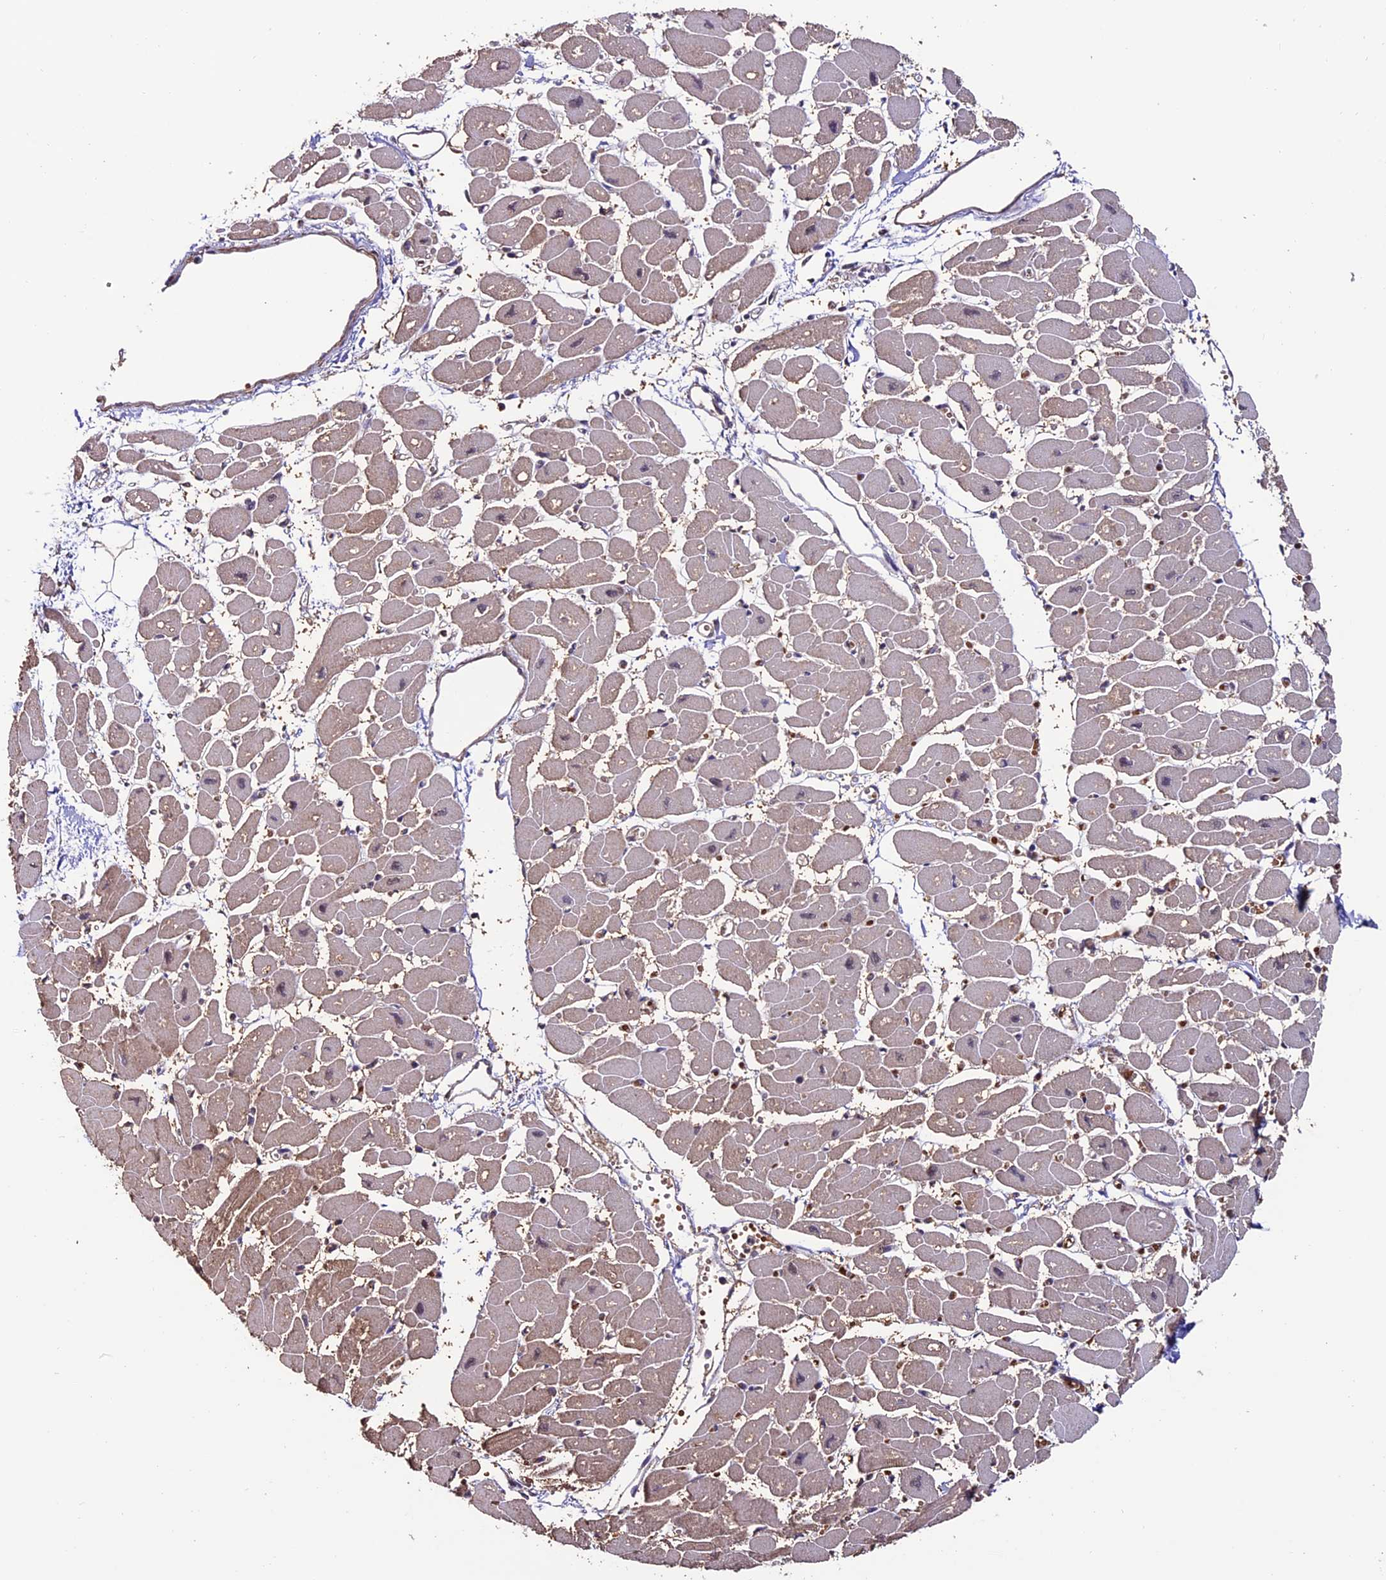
{"staining": {"intensity": "moderate", "quantity": "25%-75%", "location": "cytoplasmic/membranous"}, "tissue": "heart muscle", "cell_type": "Cardiomyocytes", "image_type": "normal", "snomed": [{"axis": "morphology", "description": "Normal tissue, NOS"}, {"axis": "topography", "description": "Heart"}], "caption": "About 25%-75% of cardiomyocytes in benign heart muscle demonstrate moderate cytoplasmic/membranous protein positivity as visualized by brown immunohistochemical staining.", "gene": "CABIN1", "patient": {"sex": "female", "age": 54}}